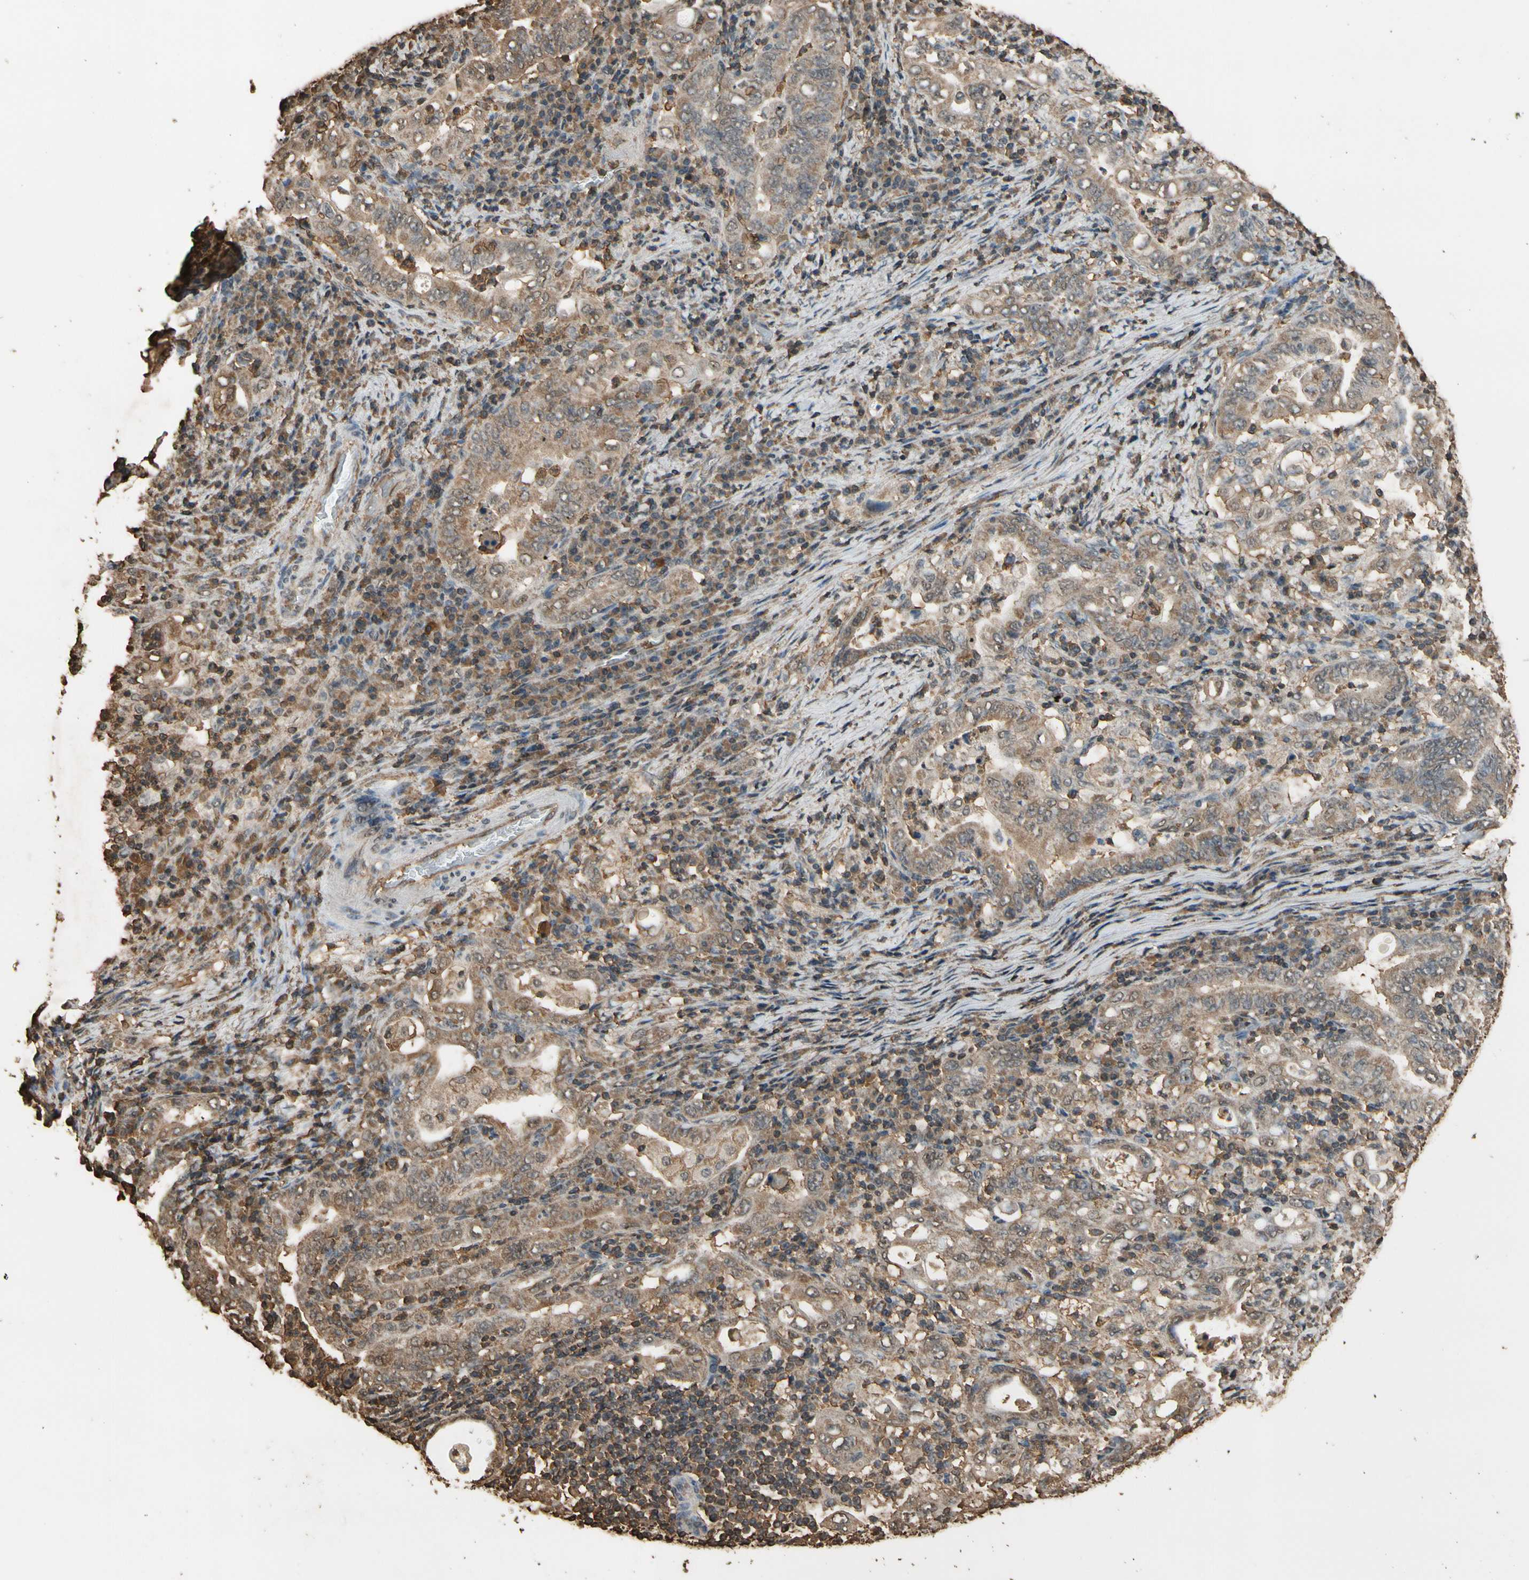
{"staining": {"intensity": "moderate", "quantity": ">75%", "location": "cytoplasmic/membranous"}, "tissue": "stomach cancer", "cell_type": "Tumor cells", "image_type": "cancer", "snomed": [{"axis": "morphology", "description": "Normal tissue, NOS"}, {"axis": "morphology", "description": "Adenocarcinoma, NOS"}, {"axis": "topography", "description": "Esophagus"}, {"axis": "topography", "description": "Stomach, upper"}, {"axis": "topography", "description": "Peripheral nerve tissue"}], "caption": "Protein expression analysis of stomach cancer (adenocarcinoma) shows moderate cytoplasmic/membranous expression in approximately >75% of tumor cells.", "gene": "TNFSF13B", "patient": {"sex": "male", "age": 62}}